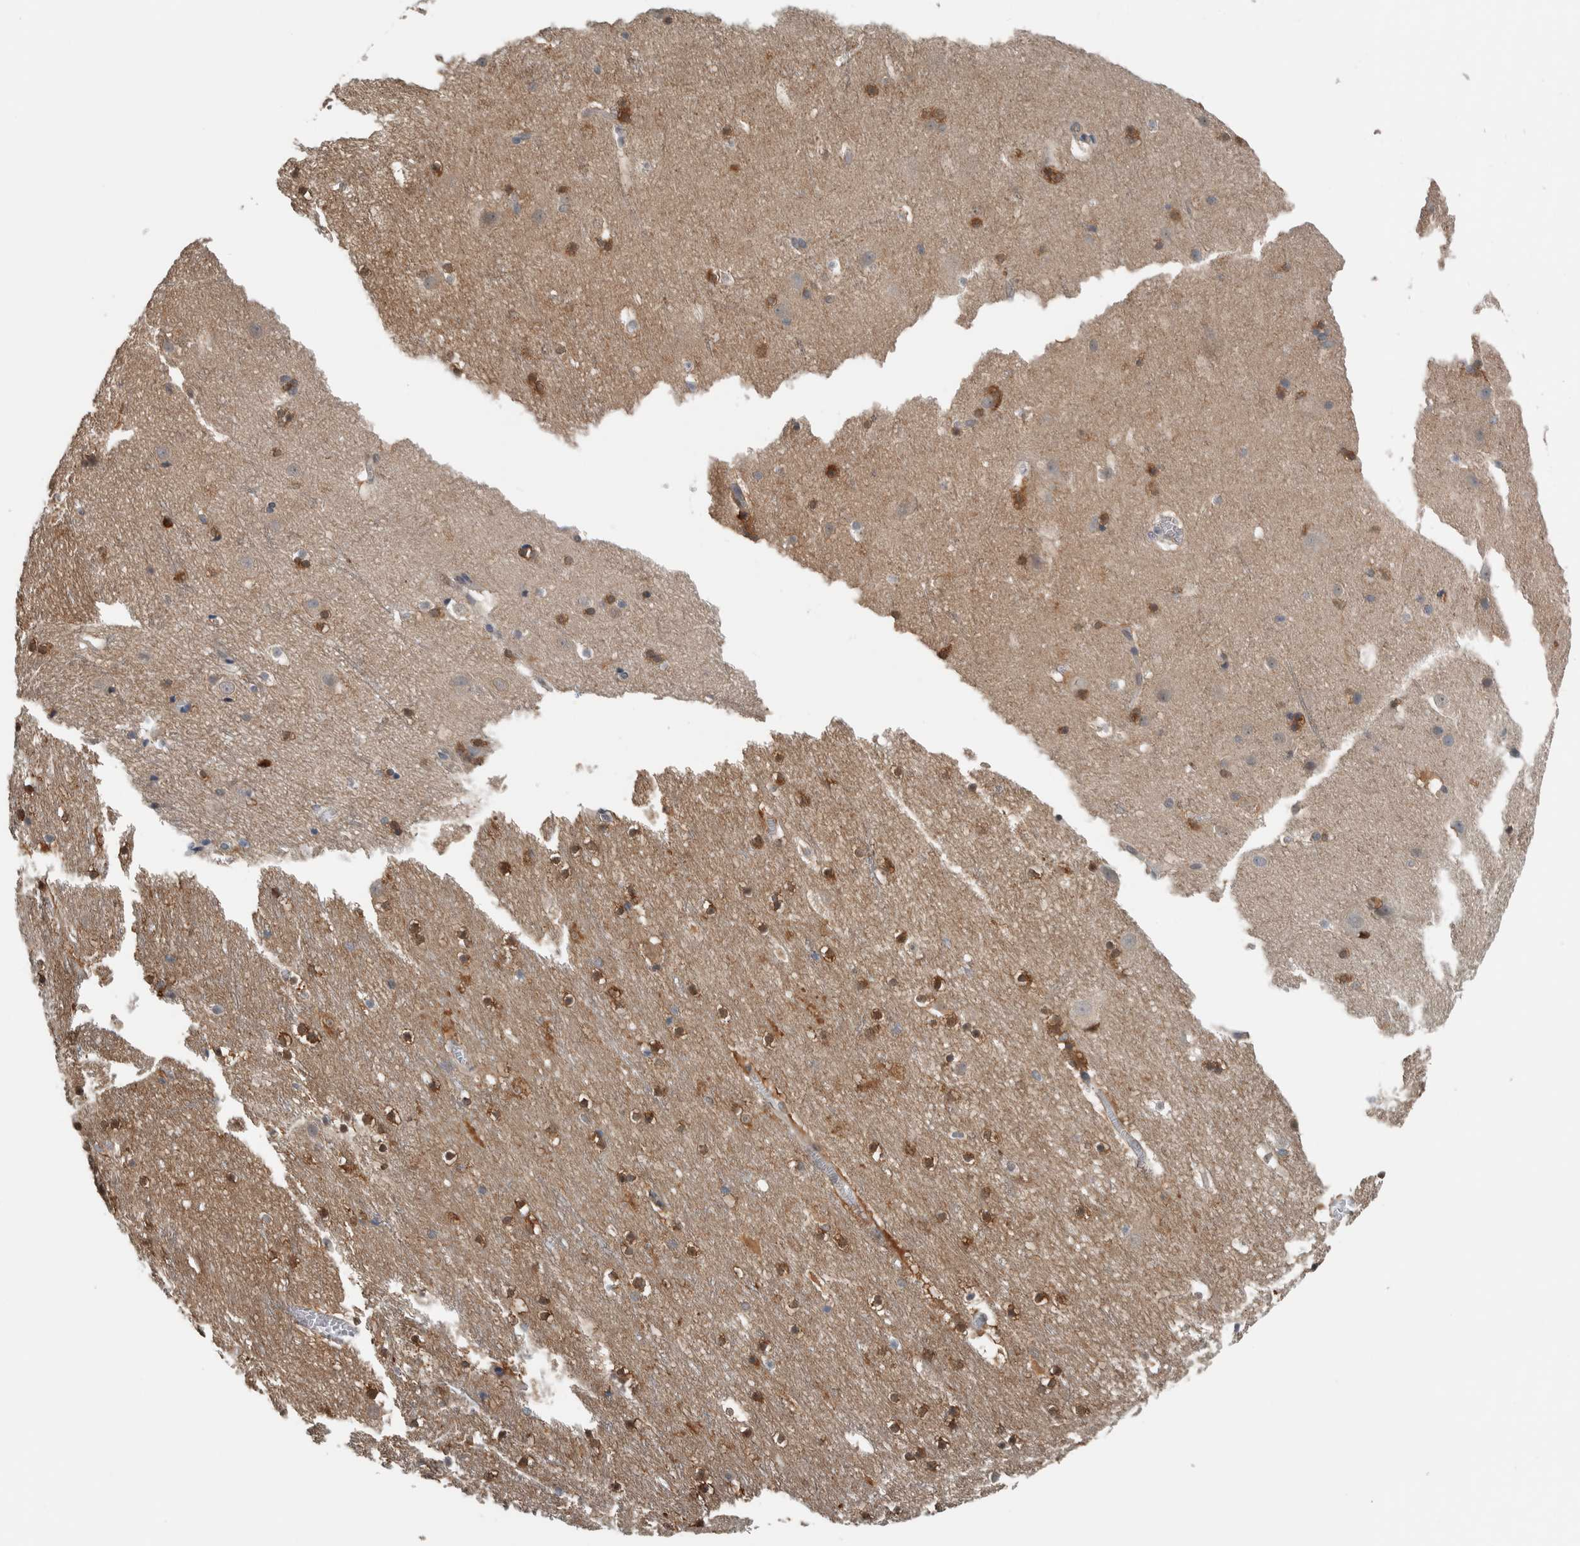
{"staining": {"intensity": "weak", "quantity": ">75%", "location": "cytoplasmic/membranous"}, "tissue": "cerebral cortex", "cell_type": "Endothelial cells", "image_type": "normal", "snomed": [{"axis": "morphology", "description": "Normal tissue, NOS"}, {"axis": "topography", "description": "Cerebral cortex"}], "caption": "This histopathology image demonstrates immunohistochemistry staining of unremarkable cerebral cortex, with low weak cytoplasmic/membranous staining in about >75% of endothelial cells.", "gene": "ALAD", "patient": {"sex": "male", "age": 45}}